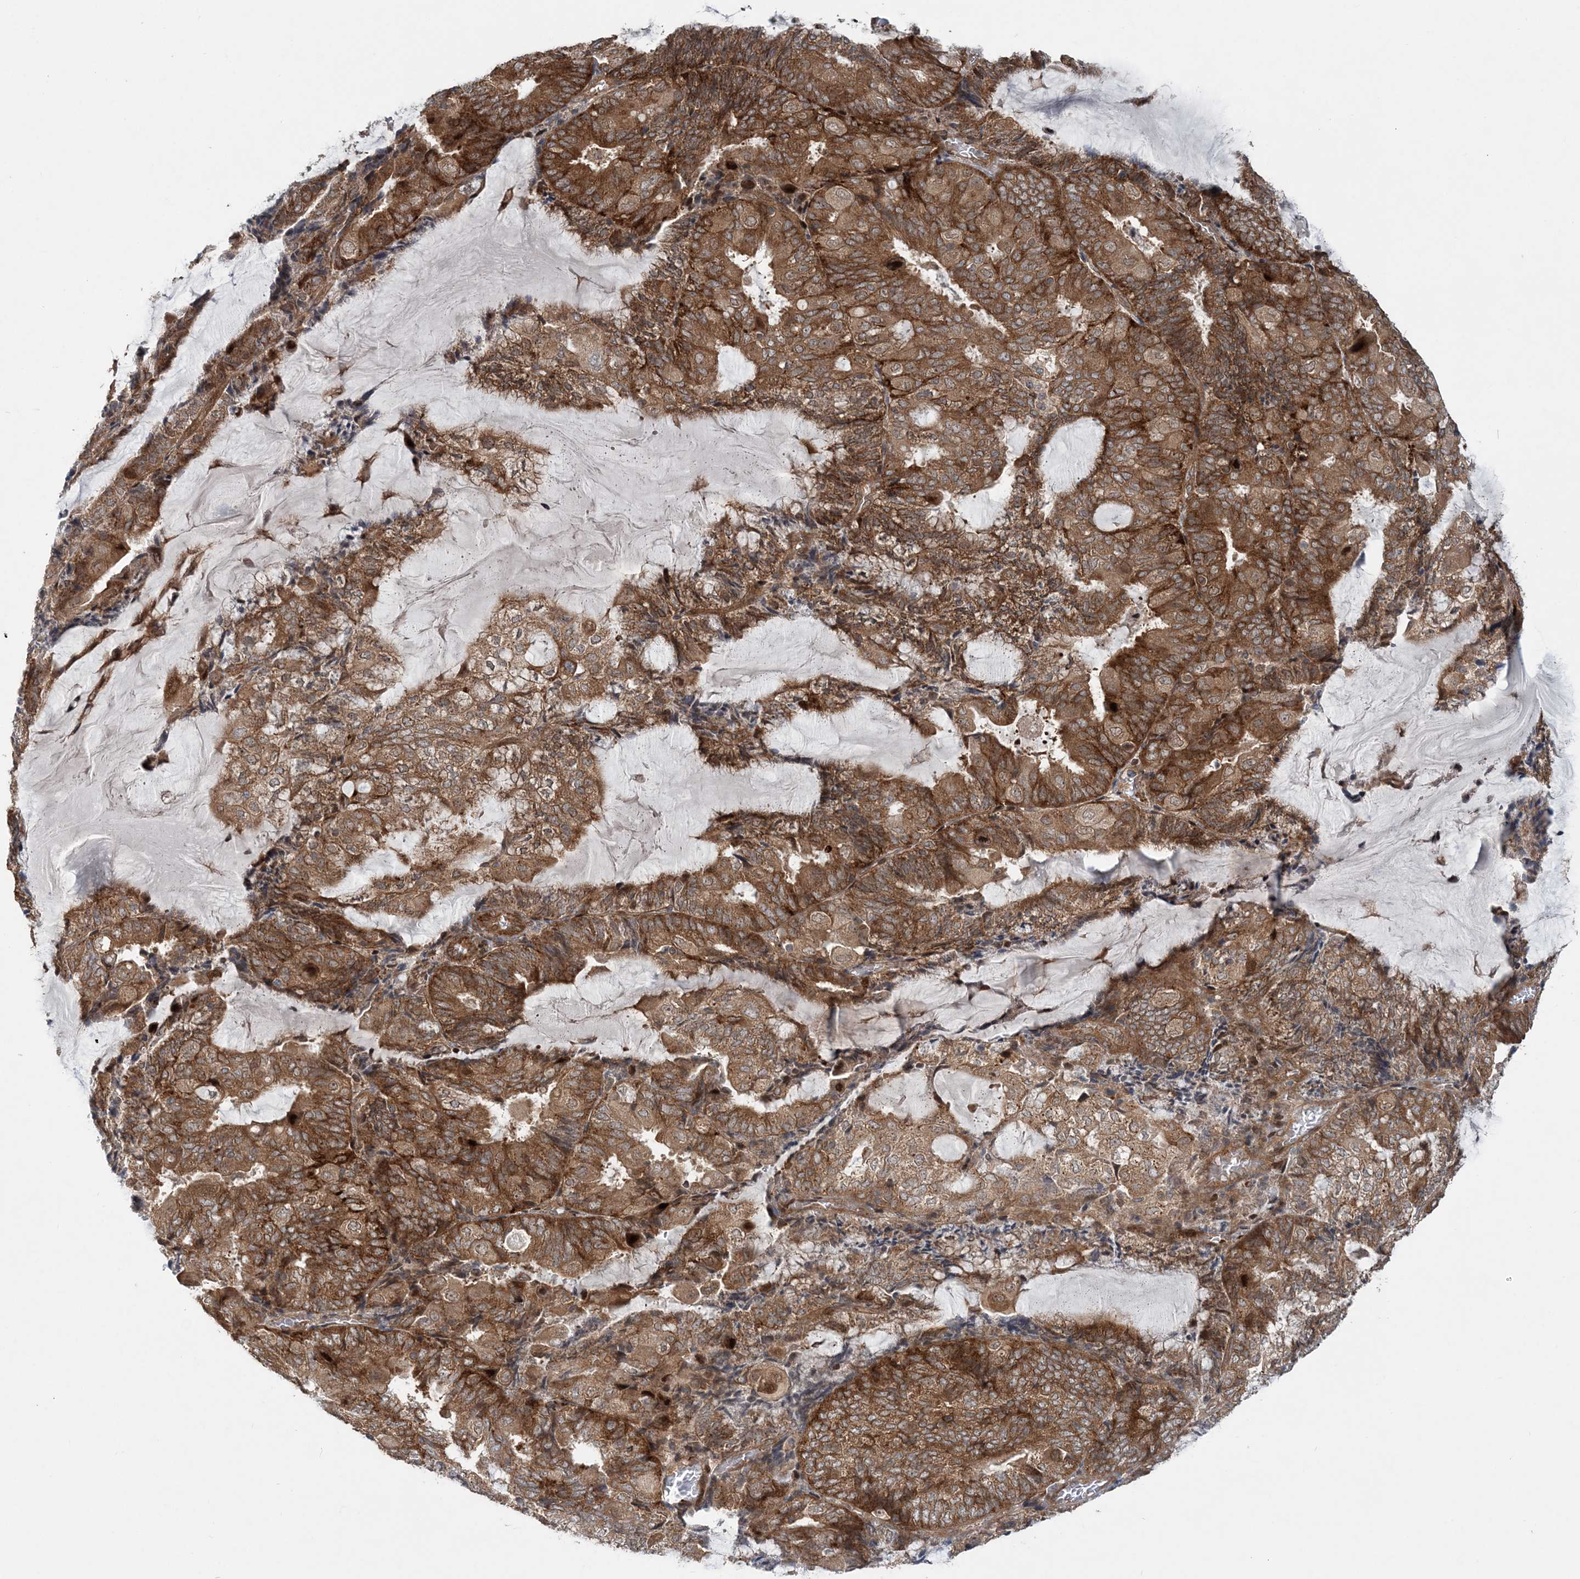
{"staining": {"intensity": "strong", "quantity": ">75%", "location": "cytoplasmic/membranous"}, "tissue": "endometrial cancer", "cell_type": "Tumor cells", "image_type": "cancer", "snomed": [{"axis": "morphology", "description": "Adenocarcinoma, NOS"}, {"axis": "topography", "description": "Endometrium"}], "caption": "DAB immunohistochemical staining of endometrial cancer exhibits strong cytoplasmic/membranous protein positivity in about >75% of tumor cells.", "gene": "GEMIN5", "patient": {"sex": "female", "age": 81}}